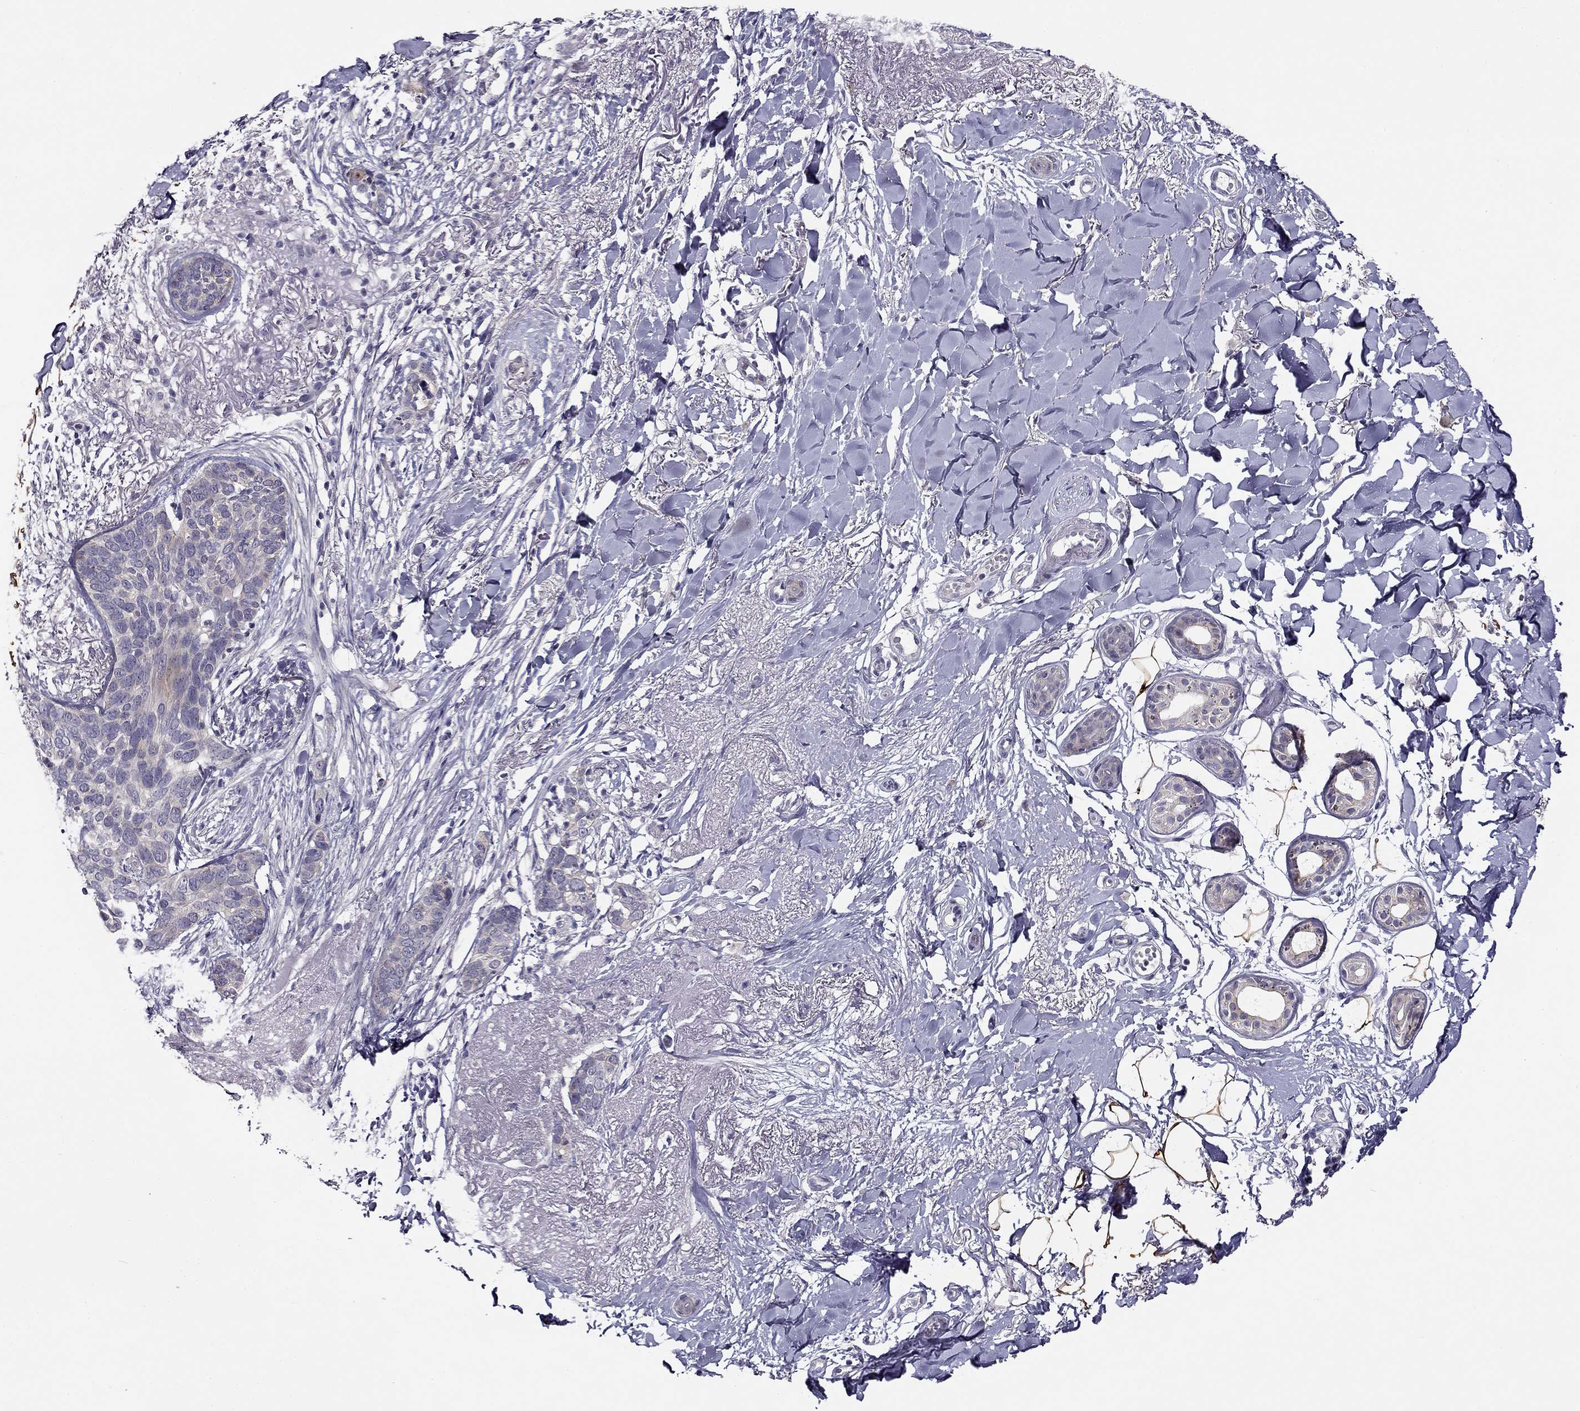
{"staining": {"intensity": "negative", "quantity": "none", "location": "none"}, "tissue": "skin cancer", "cell_type": "Tumor cells", "image_type": "cancer", "snomed": [{"axis": "morphology", "description": "Normal tissue, NOS"}, {"axis": "morphology", "description": "Basal cell carcinoma"}, {"axis": "topography", "description": "Skin"}], "caption": "Immunohistochemistry (IHC) histopathology image of human basal cell carcinoma (skin) stained for a protein (brown), which demonstrates no staining in tumor cells. (IHC, brightfield microscopy, high magnification).", "gene": "CNR1", "patient": {"sex": "male", "age": 84}}